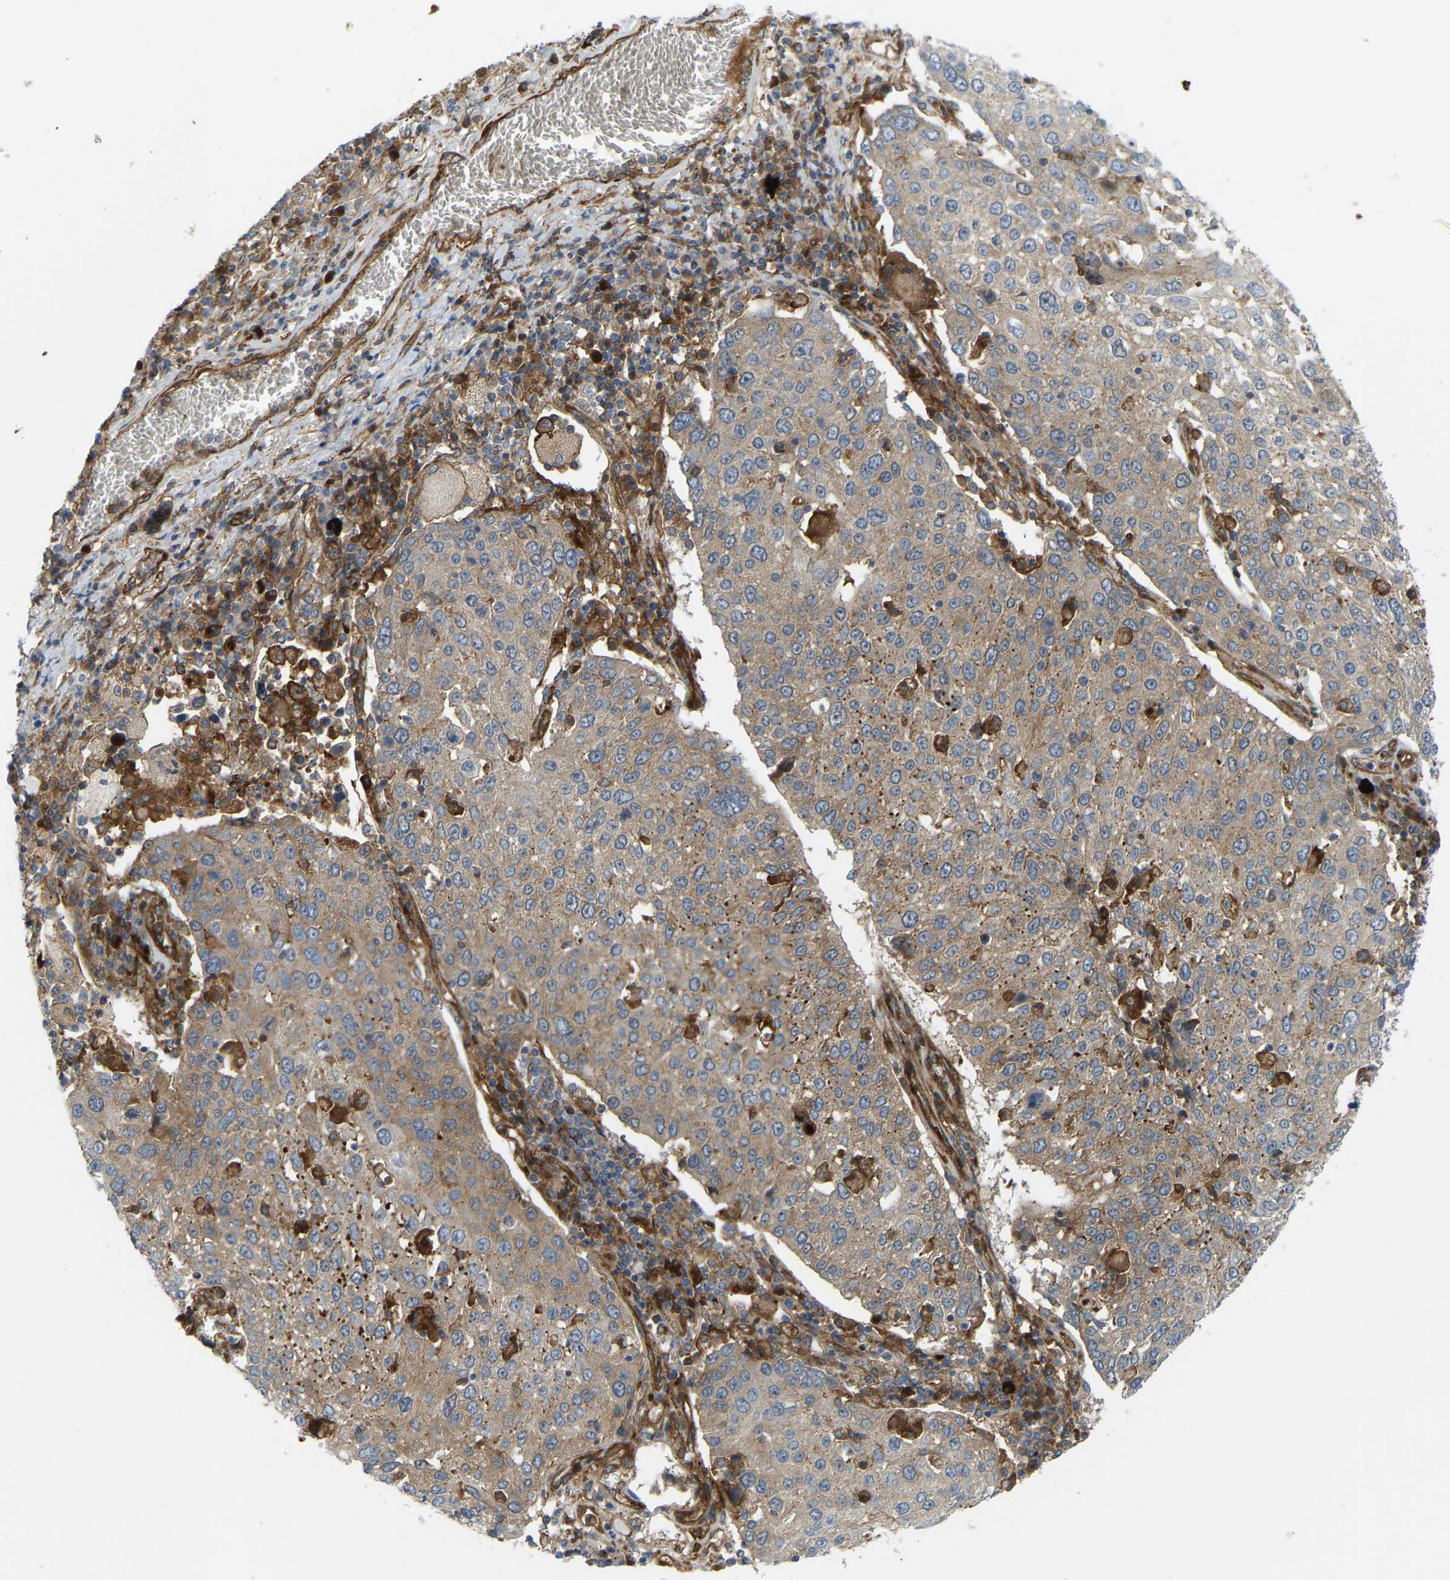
{"staining": {"intensity": "moderate", "quantity": "<25%", "location": "cytoplasmic/membranous"}, "tissue": "lung cancer", "cell_type": "Tumor cells", "image_type": "cancer", "snomed": [{"axis": "morphology", "description": "Squamous cell carcinoma, NOS"}, {"axis": "topography", "description": "Lung"}], "caption": "Protein expression by immunohistochemistry exhibits moderate cytoplasmic/membranous positivity in approximately <25% of tumor cells in squamous cell carcinoma (lung).", "gene": "PICALM", "patient": {"sex": "male", "age": 65}}